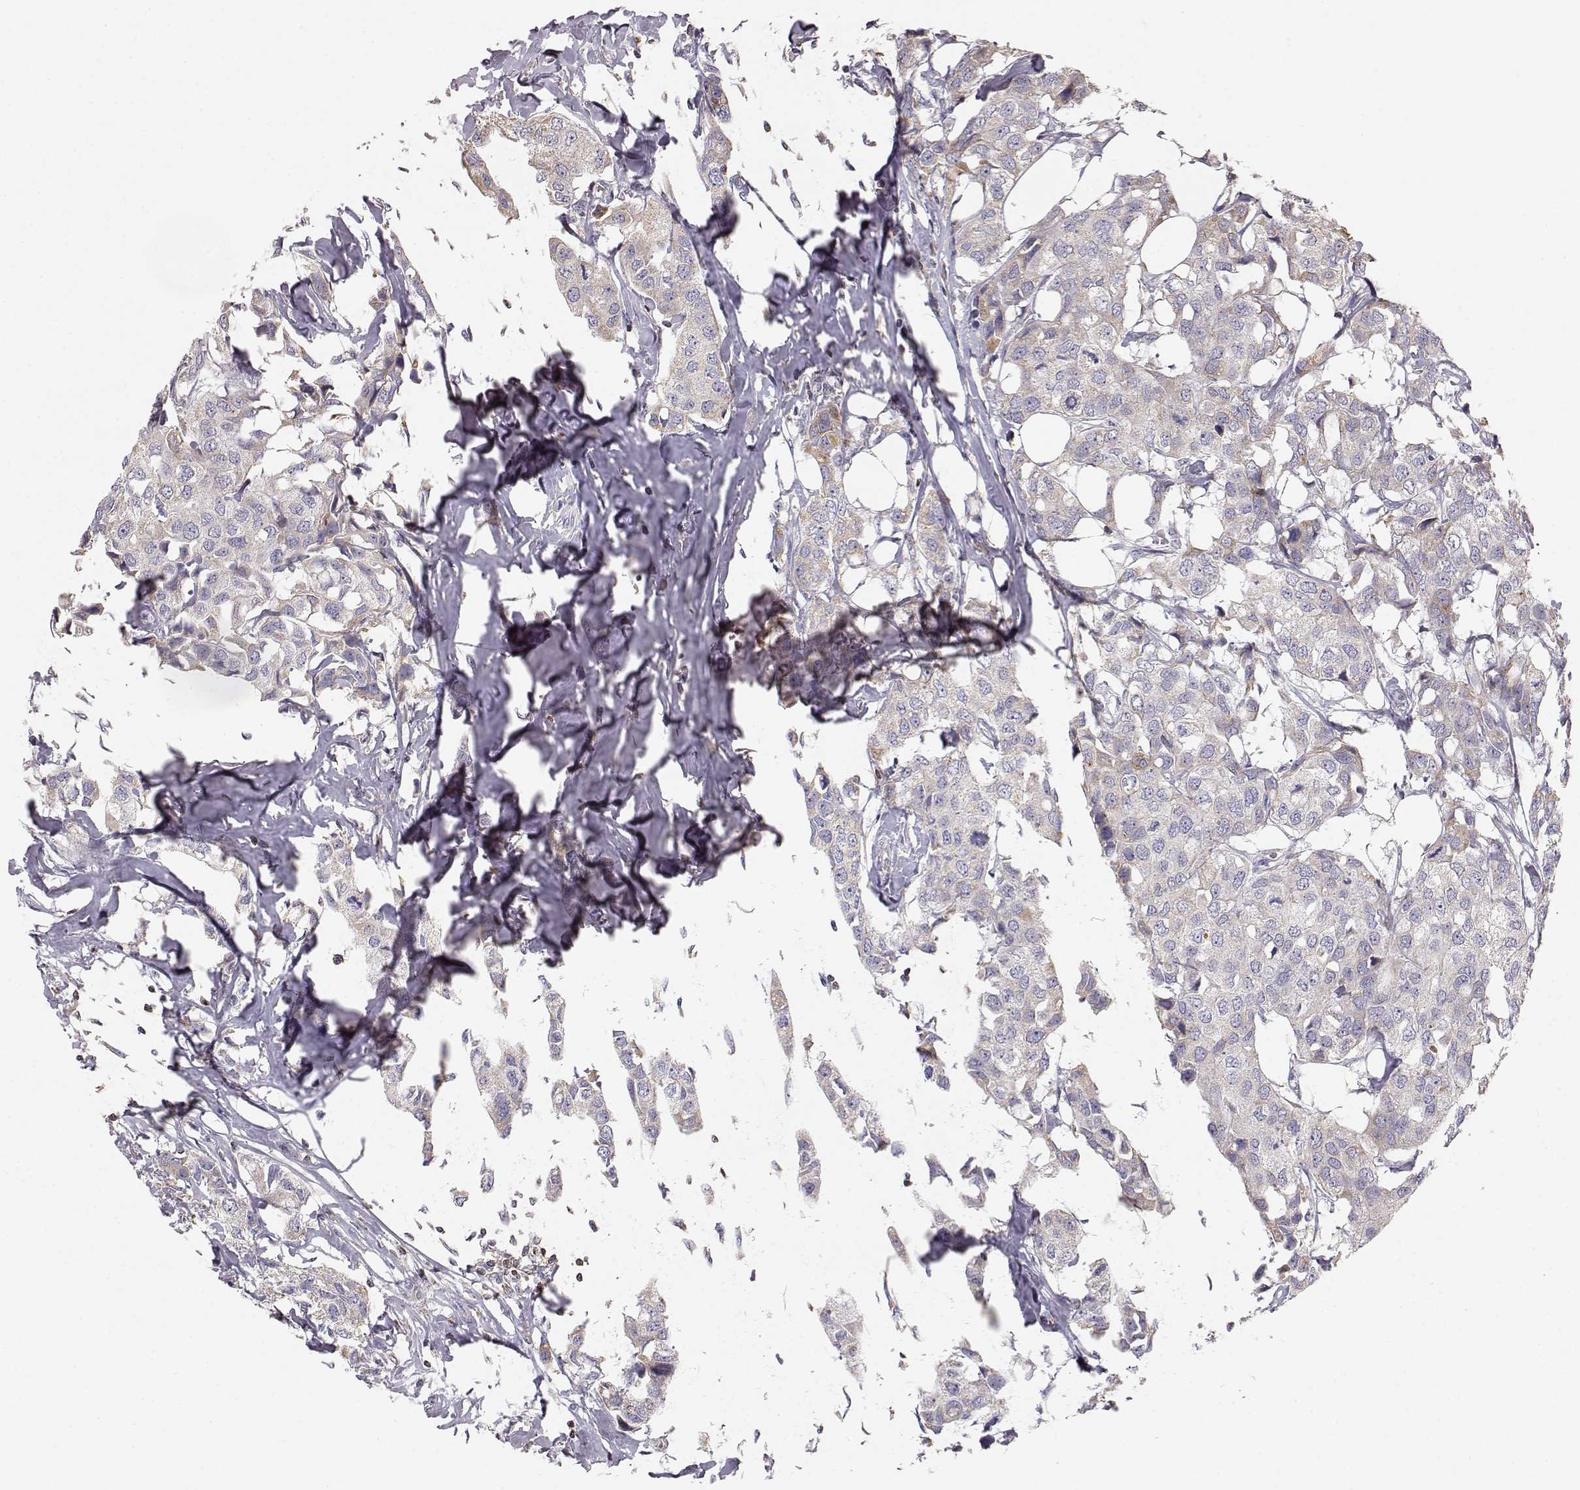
{"staining": {"intensity": "weak", "quantity": ">75%", "location": "cytoplasmic/membranous"}, "tissue": "breast cancer", "cell_type": "Tumor cells", "image_type": "cancer", "snomed": [{"axis": "morphology", "description": "Duct carcinoma"}, {"axis": "topography", "description": "Breast"}], "caption": "Intraductal carcinoma (breast) stained for a protein (brown) displays weak cytoplasmic/membranous positive positivity in about >75% of tumor cells.", "gene": "GRAP2", "patient": {"sex": "female", "age": 80}}